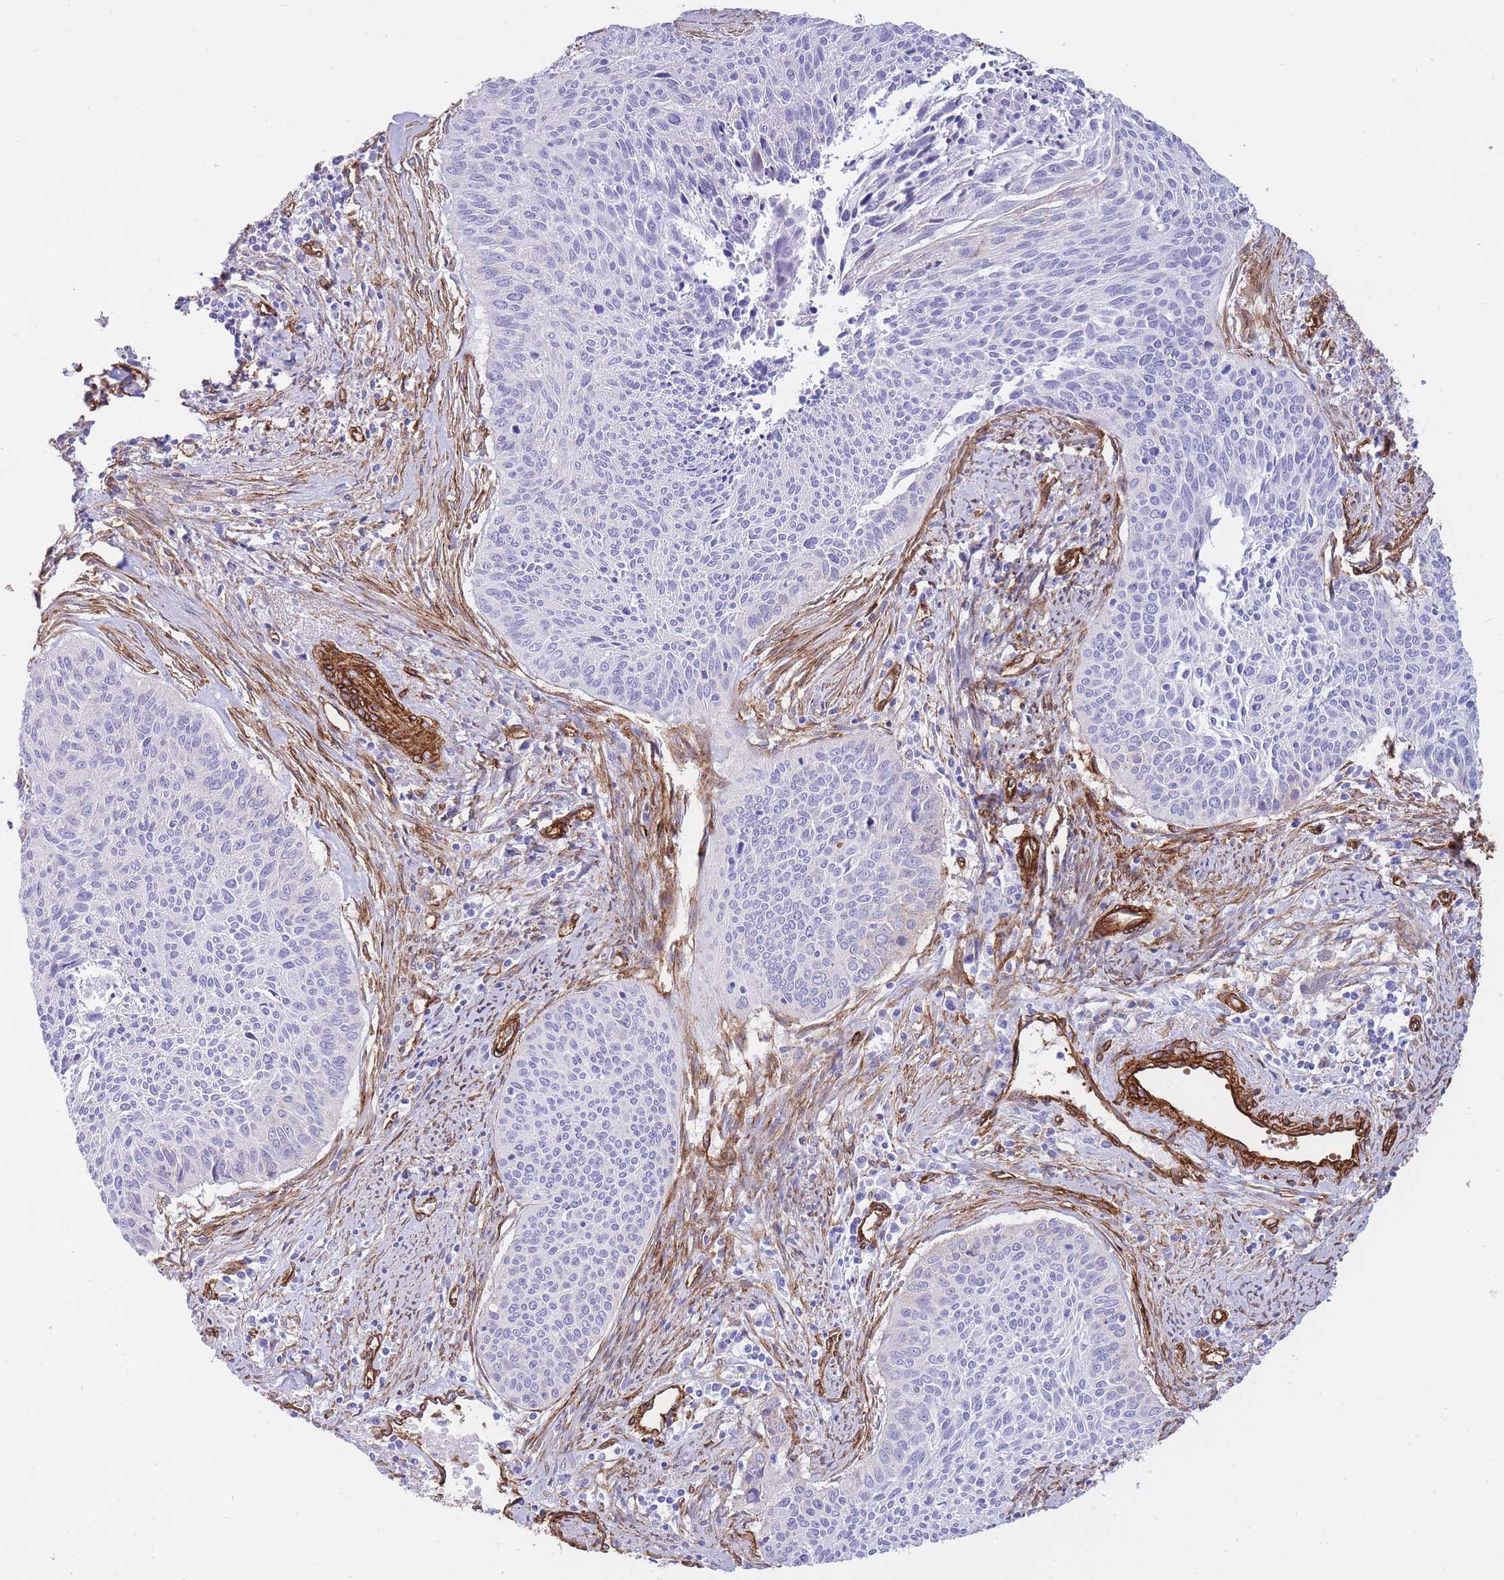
{"staining": {"intensity": "negative", "quantity": "none", "location": "none"}, "tissue": "cervical cancer", "cell_type": "Tumor cells", "image_type": "cancer", "snomed": [{"axis": "morphology", "description": "Squamous cell carcinoma, NOS"}, {"axis": "topography", "description": "Cervix"}], "caption": "There is no significant staining in tumor cells of cervical cancer (squamous cell carcinoma).", "gene": "CAVIN1", "patient": {"sex": "female", "age": 55}}